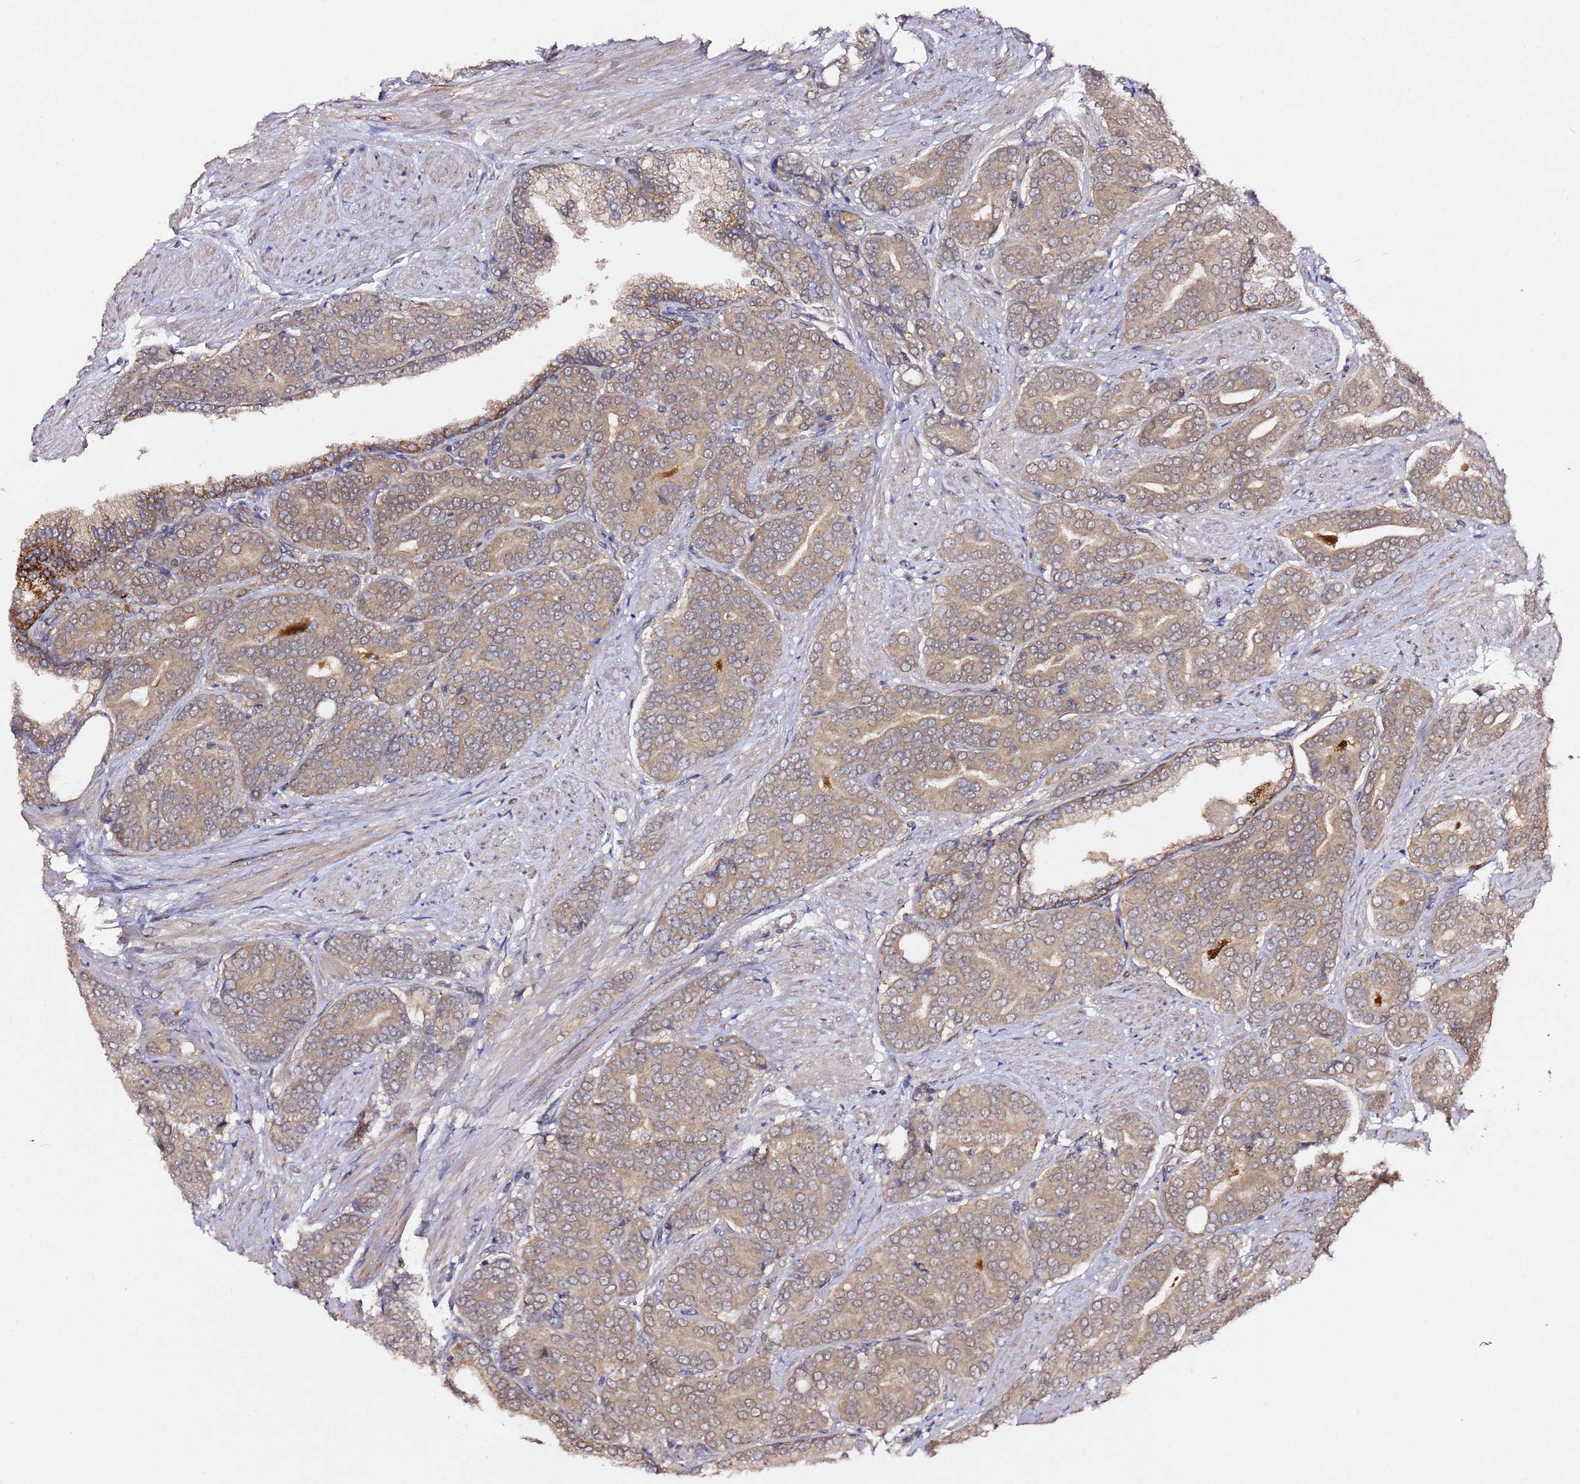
{"staining": {"intensity": "strong", "quantity": "<25%", "location": "cytoplasmic/membranous"}, "tissue": "prostate cancer", "cell_type": "Tumor cells", "image_type": "cancer", "snomed": [{"axis": "morphology", "description": "Adenocarcinoma, High grade"}, {"axis": "topography", "description": "Prostate"}], "caption": "Tumor cells display medium levels of strong cytoplasmic/membranous positivity in about <25% of cells in human prostate cancer (high-grade adenocarcinoma).", "gene": "ALG11", "patient": {"sex": "male", "age": 67}}